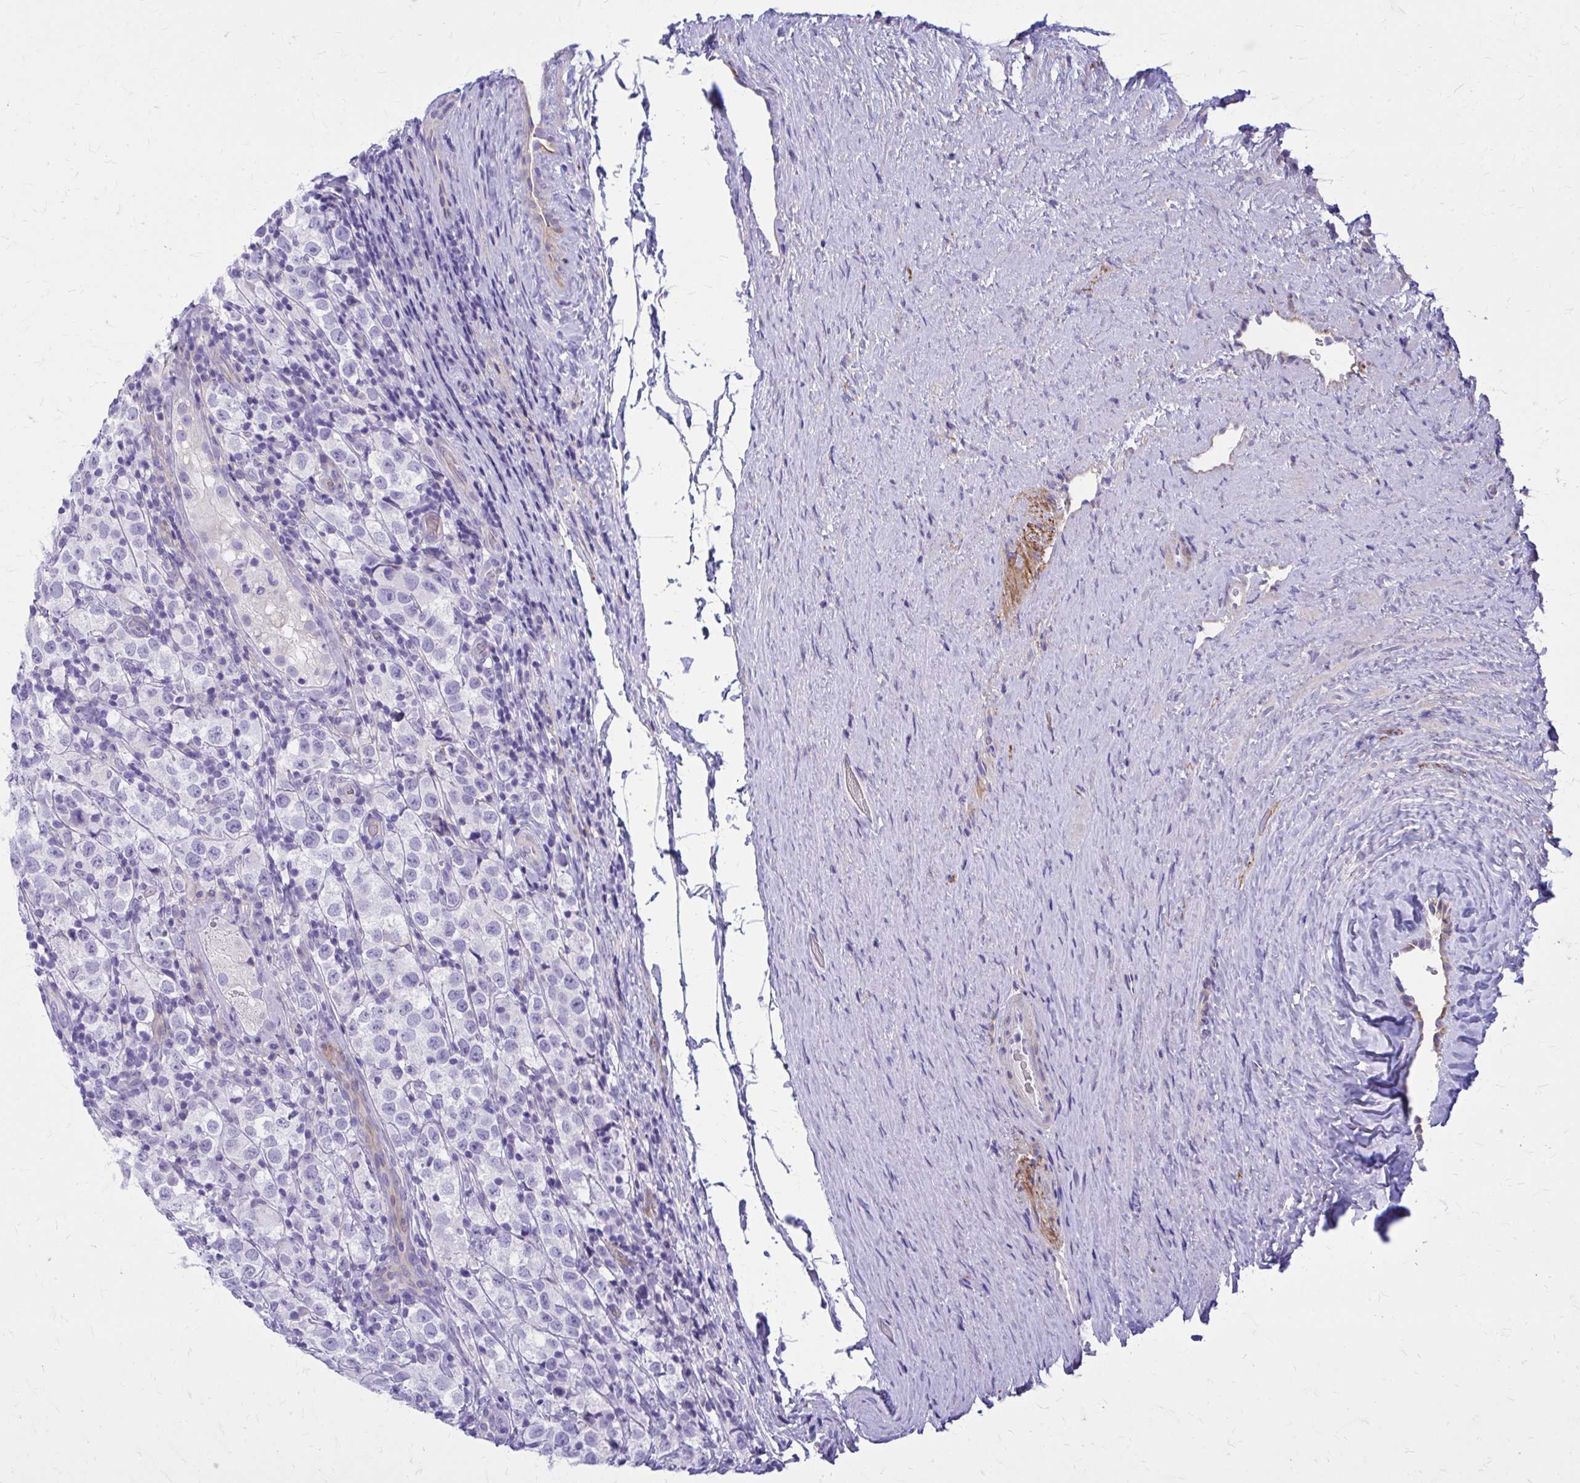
{"staining": {"intensity": "negative", "quantity": "none", "location": "none"}, "tissue": "testis cancer", "cell_type": "Tumor cells", "image_type": "cancer", "snomed": [{"axis": "morphology", "description": "Seminoma, NOS"}, {"axis": "morphology", "description": "Carcinoma, Embryonal, NOS"}, {"axis": "topography", "description": "Testis"}], "caption": "High magnification brightfield microscopy of testis embryonal carcinoma stained with DAB (brown) and counterstained with hematoxylin (blue): tumor cells show no significant staining.", "gene": "EPB41L1", "patient": {"sex": "male", "age": 41}}